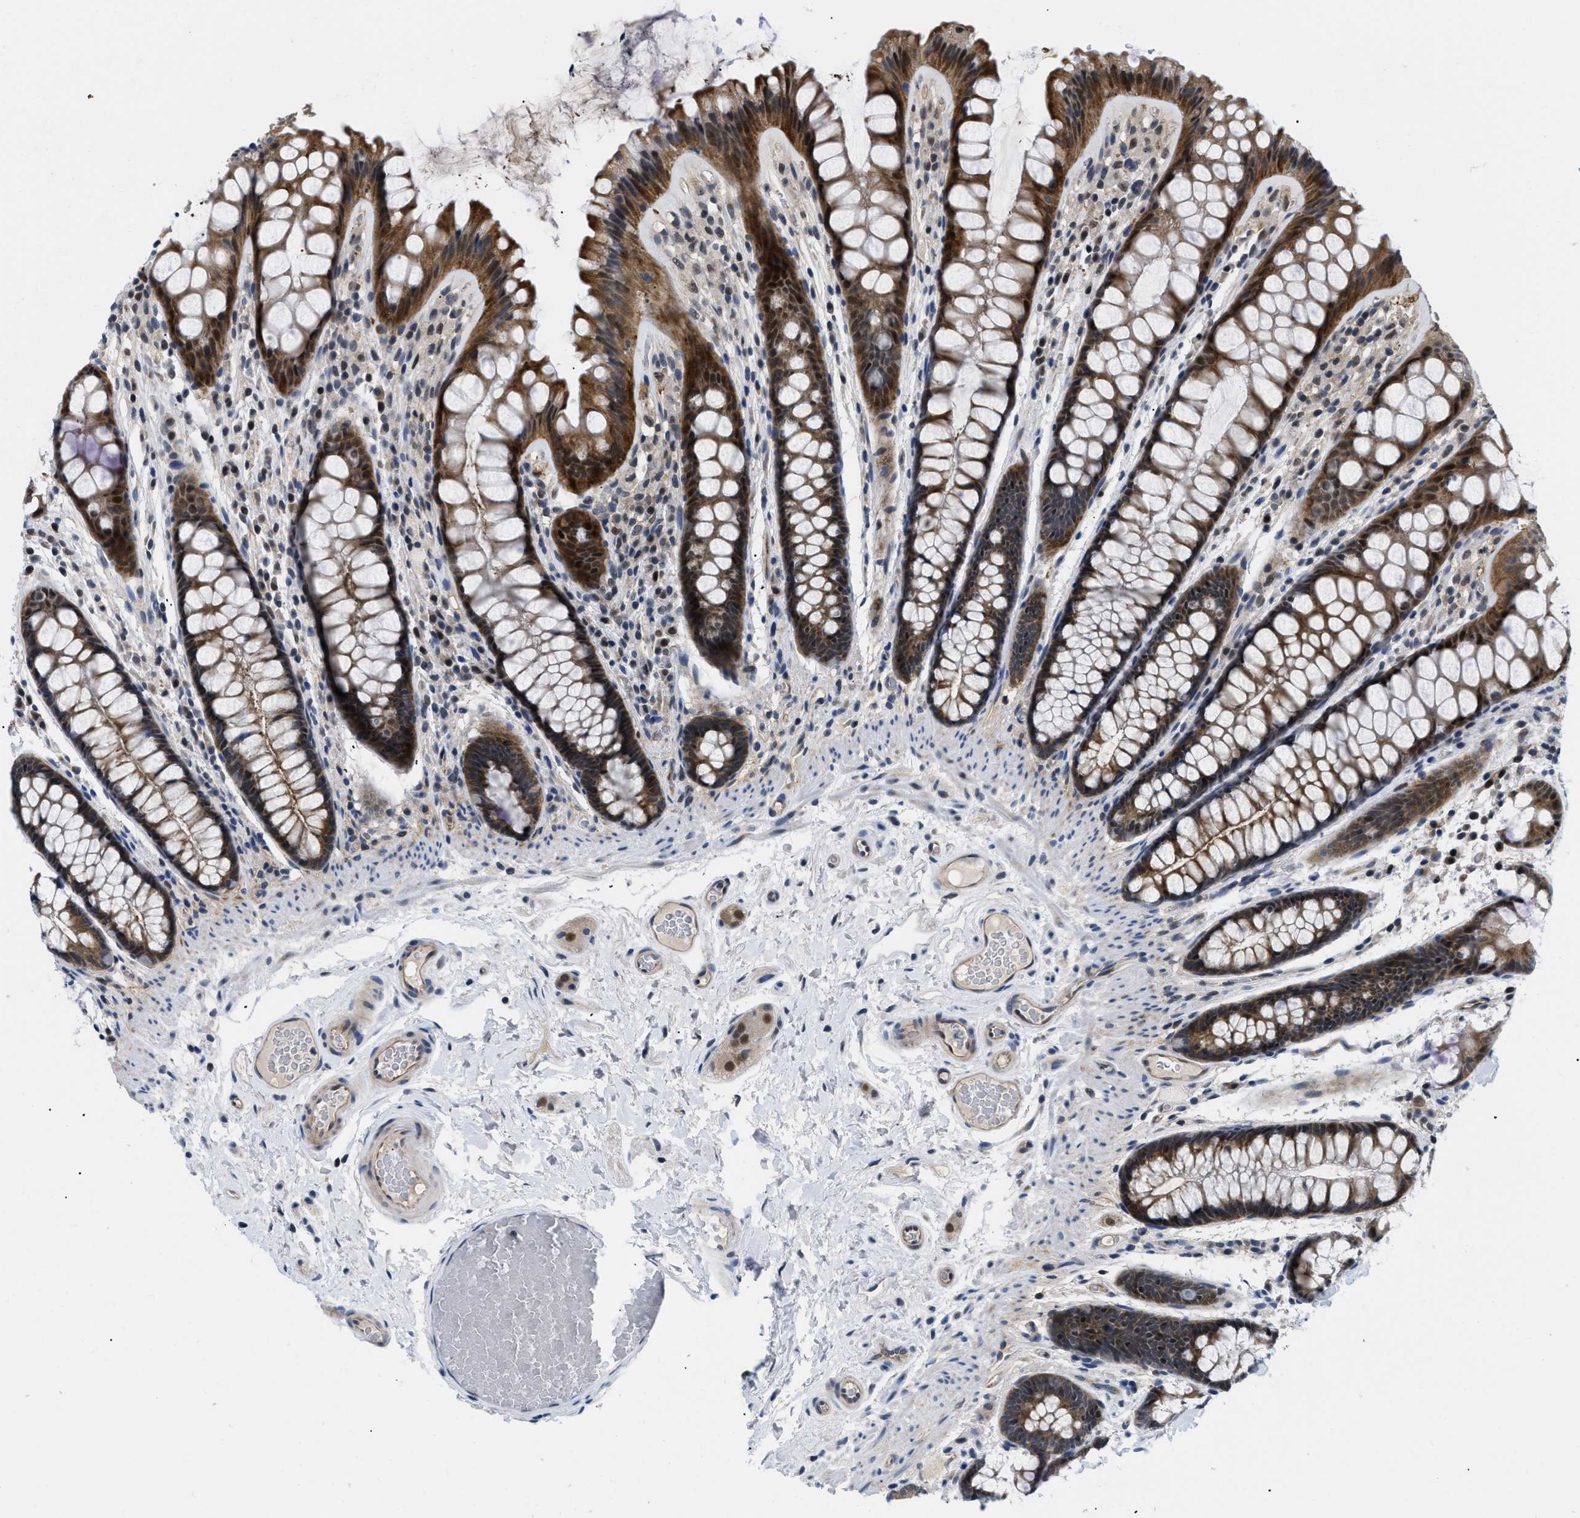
{"staining": {"intensity": "moderate", "quantity": "25%-75%", "location": "nuclear"}, "tissue": "colon", "cell_type": "Endothelial cells", "image_type": "normal", "snomed": [{"axis": "morphology", "description": "Normal tissue, NOS"}, {"axis": "topography", "description": "Colon"}], "caption": "Immunohistochemical staining of normal colon displays moderate nuclear protein positivity in about 25%-75% of endothelial cells.", "gene": "SLC29A2", "patient": {"sex": "female", "age": 56}}